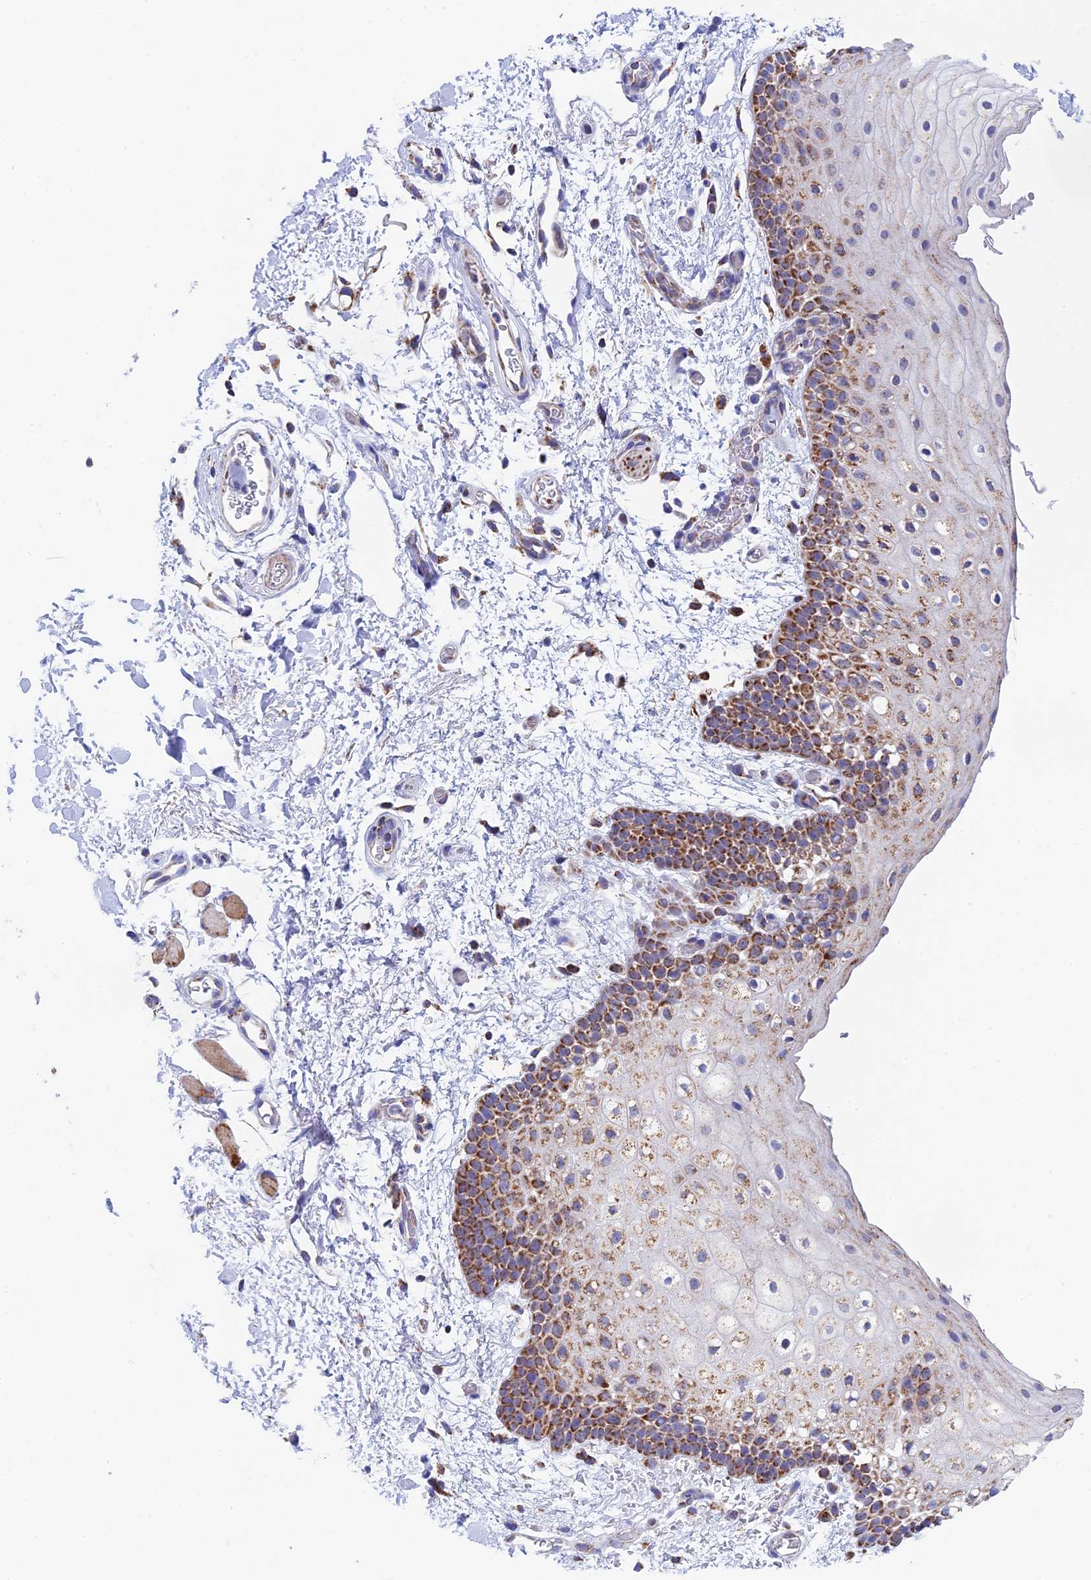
{"staining": {"intensity": "moderate", "quantity": ">75%", "location": "cytoplasmic/membranous"}, "tissue": "oral mucosa", "cell_type": "Squamous epithelial cells", "image_type": "normal", "snomed": [{"axis": "morphology", "description": "Normal tissue, NOS"}, {"axis": "topography", "description": "Oral tissue"}], "caption": "Oral mucosa stained with immunohistochemistry (IHC) shows moderate cytoplasmic/membranous positivity in approximately >75% of squamous epithelial cells.", "gene": "NDUFA5", "patient": {"sex": "male", "age": 62}}